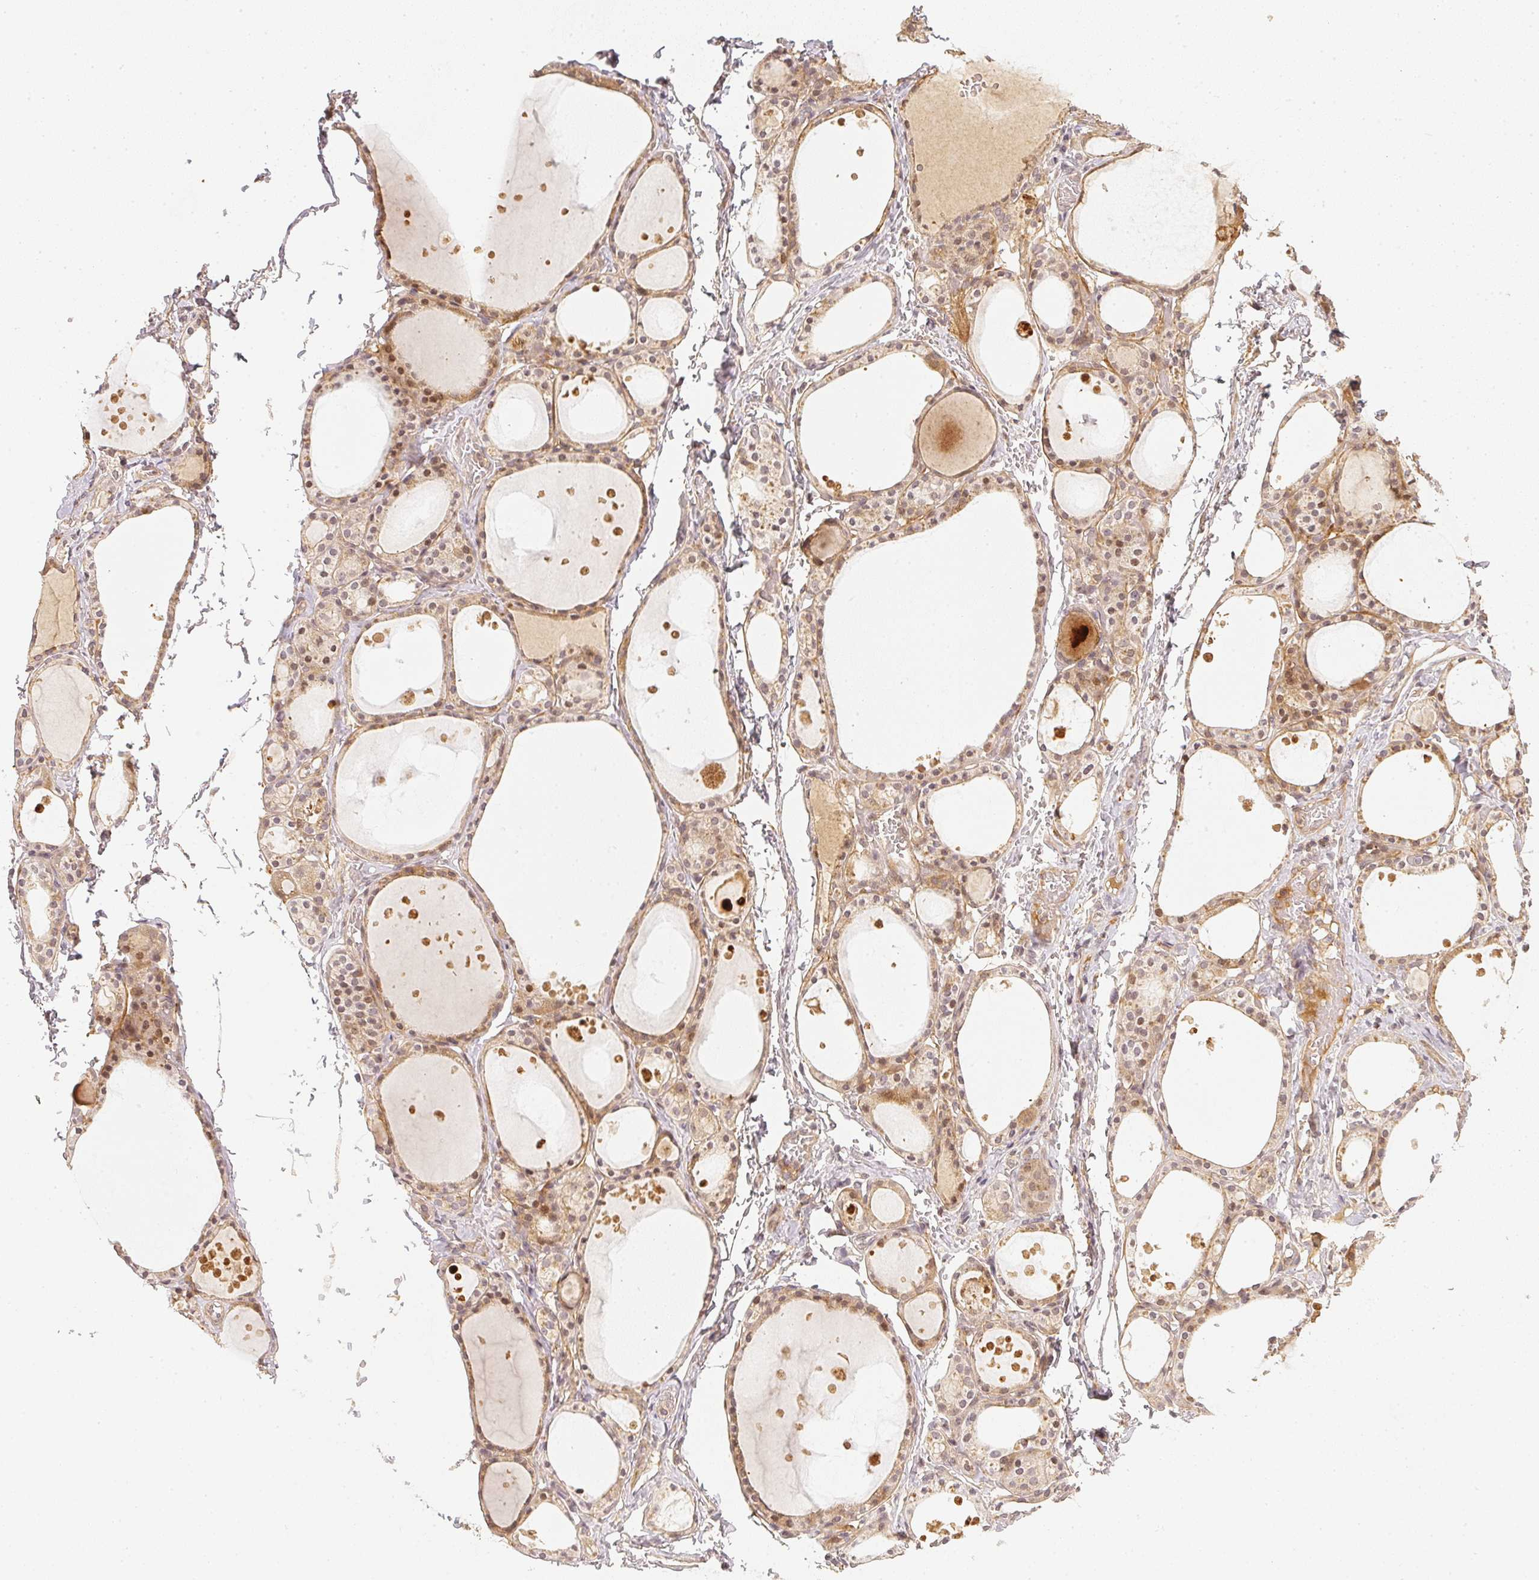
{"staining": {"intensity": "negative", "quantity": "none", "location": "none"}, "tissue": "thyroid gland", "cell_type": "Glandular cells", "image_type": "normal", "snomed": [{"axis": "morphology", "description": "Normal tissue, NOS"}, {"axis": "topography", "description": "Thyroid gland"}], "caption": "Immunohistochemistry histopathology image of normal thyroid gland: thyroid gland stained with DAB (3,3'-diaminobenzidine) displays no significant protein expression in glandular cells. Nuclei are stained in blue.", "gene": "SERPINE1", "patient": {"sex": "male", "age": 68}}